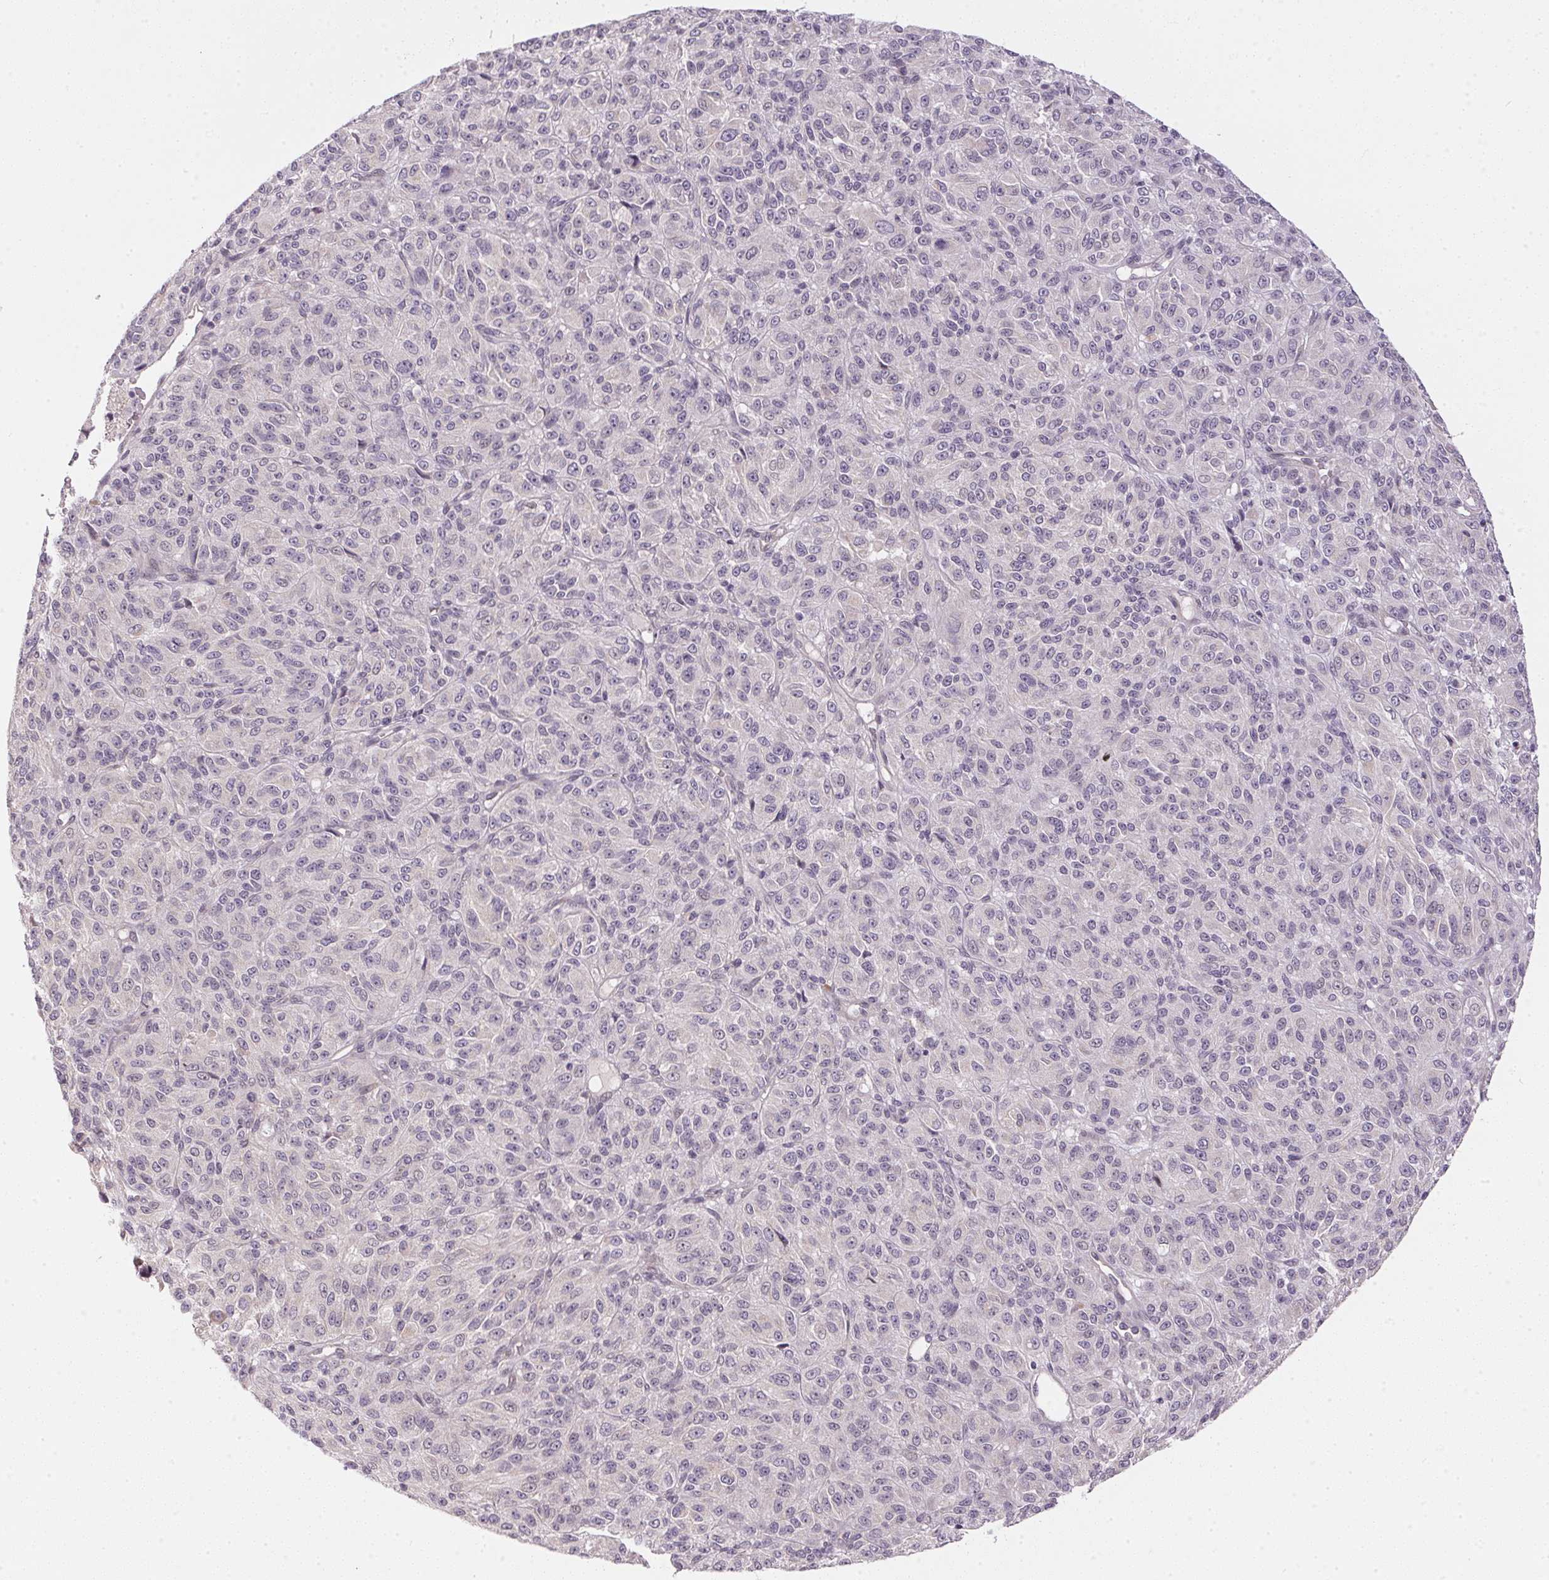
{"staining": {"intensity": "negative", "quantity": "none", "location": "none"}, "tissue": "melanoma", "cell_type": "Tumor cells", "image_type": "cancer", "snomed": [{"axis": "morphology", "description": "Malignant melanoma, Metastatic site"}, {"axis": "topography", "description": "Brain"}], "caption": "DAB immunohistochemical staining of human malignant melanoma (metastatic site) shows no significant positivity in tumor cells.", "gene": "TTC23L", "patient": {"sex": "female", "age": 56}}